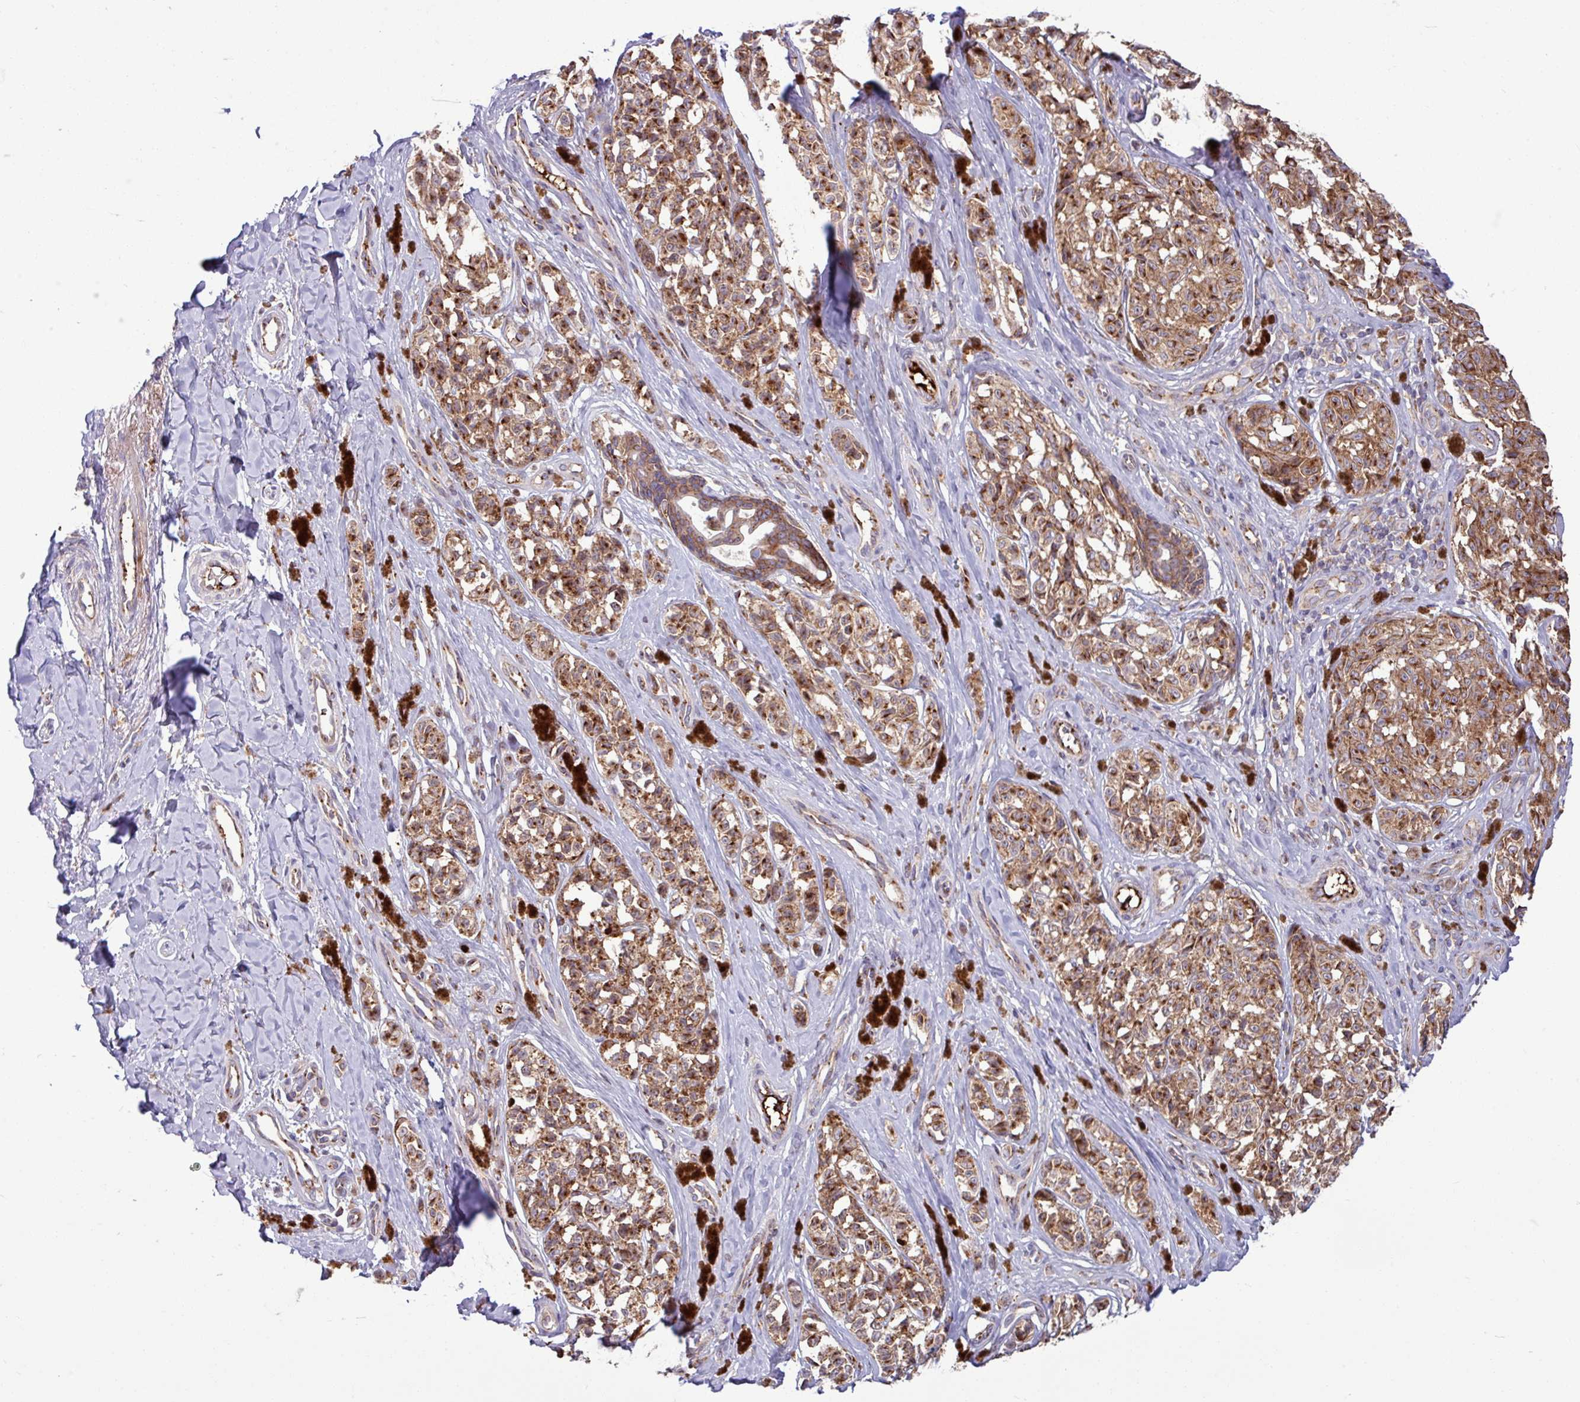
{"staining": {"intensity": "strong", "quantity": ">75%", "location": "cytoplasmic/membranous"}, "tissue": "melanoma", "cell_type": "Tumor cells", "image_type": "cancer", "snomed": [{"axis": "morphology", "description": "Malignant melanoma, NOS"}, {"axis": "topography", "description": "Skin"}], "caption": "Strong cytoplasmic/membranous protein positivity is appreciated in approximately >75% of tumor cells in melanoma. (DAB IHC with brightfield microscopy, high magnification).", "gene": "LSM12", "patient": {"sex": "female", "age": 65}}